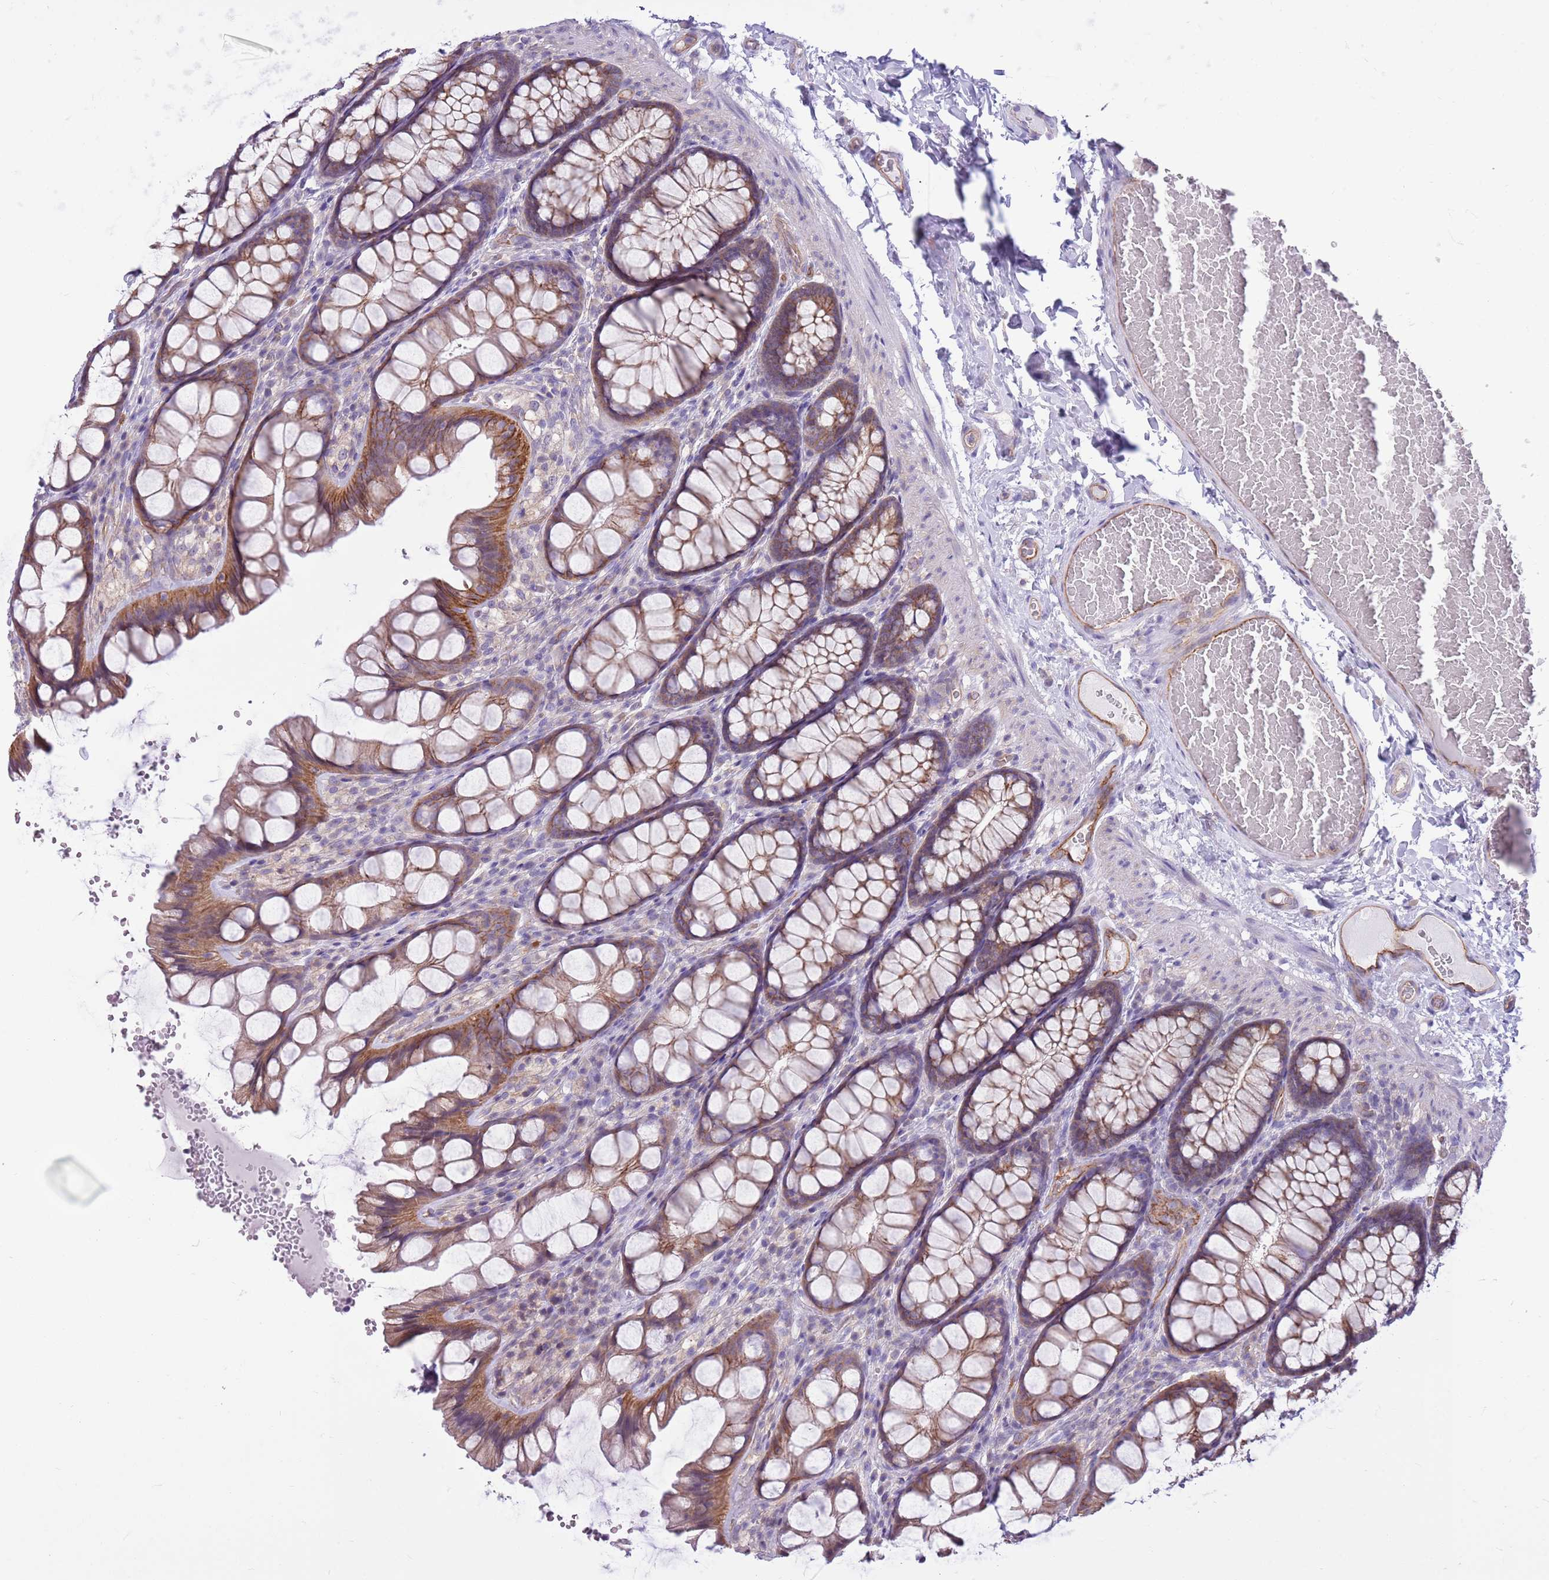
{"staining": {"intensity": "moderate", "quantity": ">75%", "location": "cytoplasmic/membranous"}, "tissue": "colon", "cell_type": "Endothelial cells", "image_type": "normal", "snomed": [{"axis": "morphology", "description": "Normal tissue, NOS"}, {"axis": "topography", "description": "Colon"}], "caption": "Moderate cytoplasmic/membranous protein staining is present in approximately >75% of endothelial cells in colon. (DAB IHC with brightfield microscopy, high magnification).", "gene": "PARP8", "patient": {"sex": "male", "age": 47}}